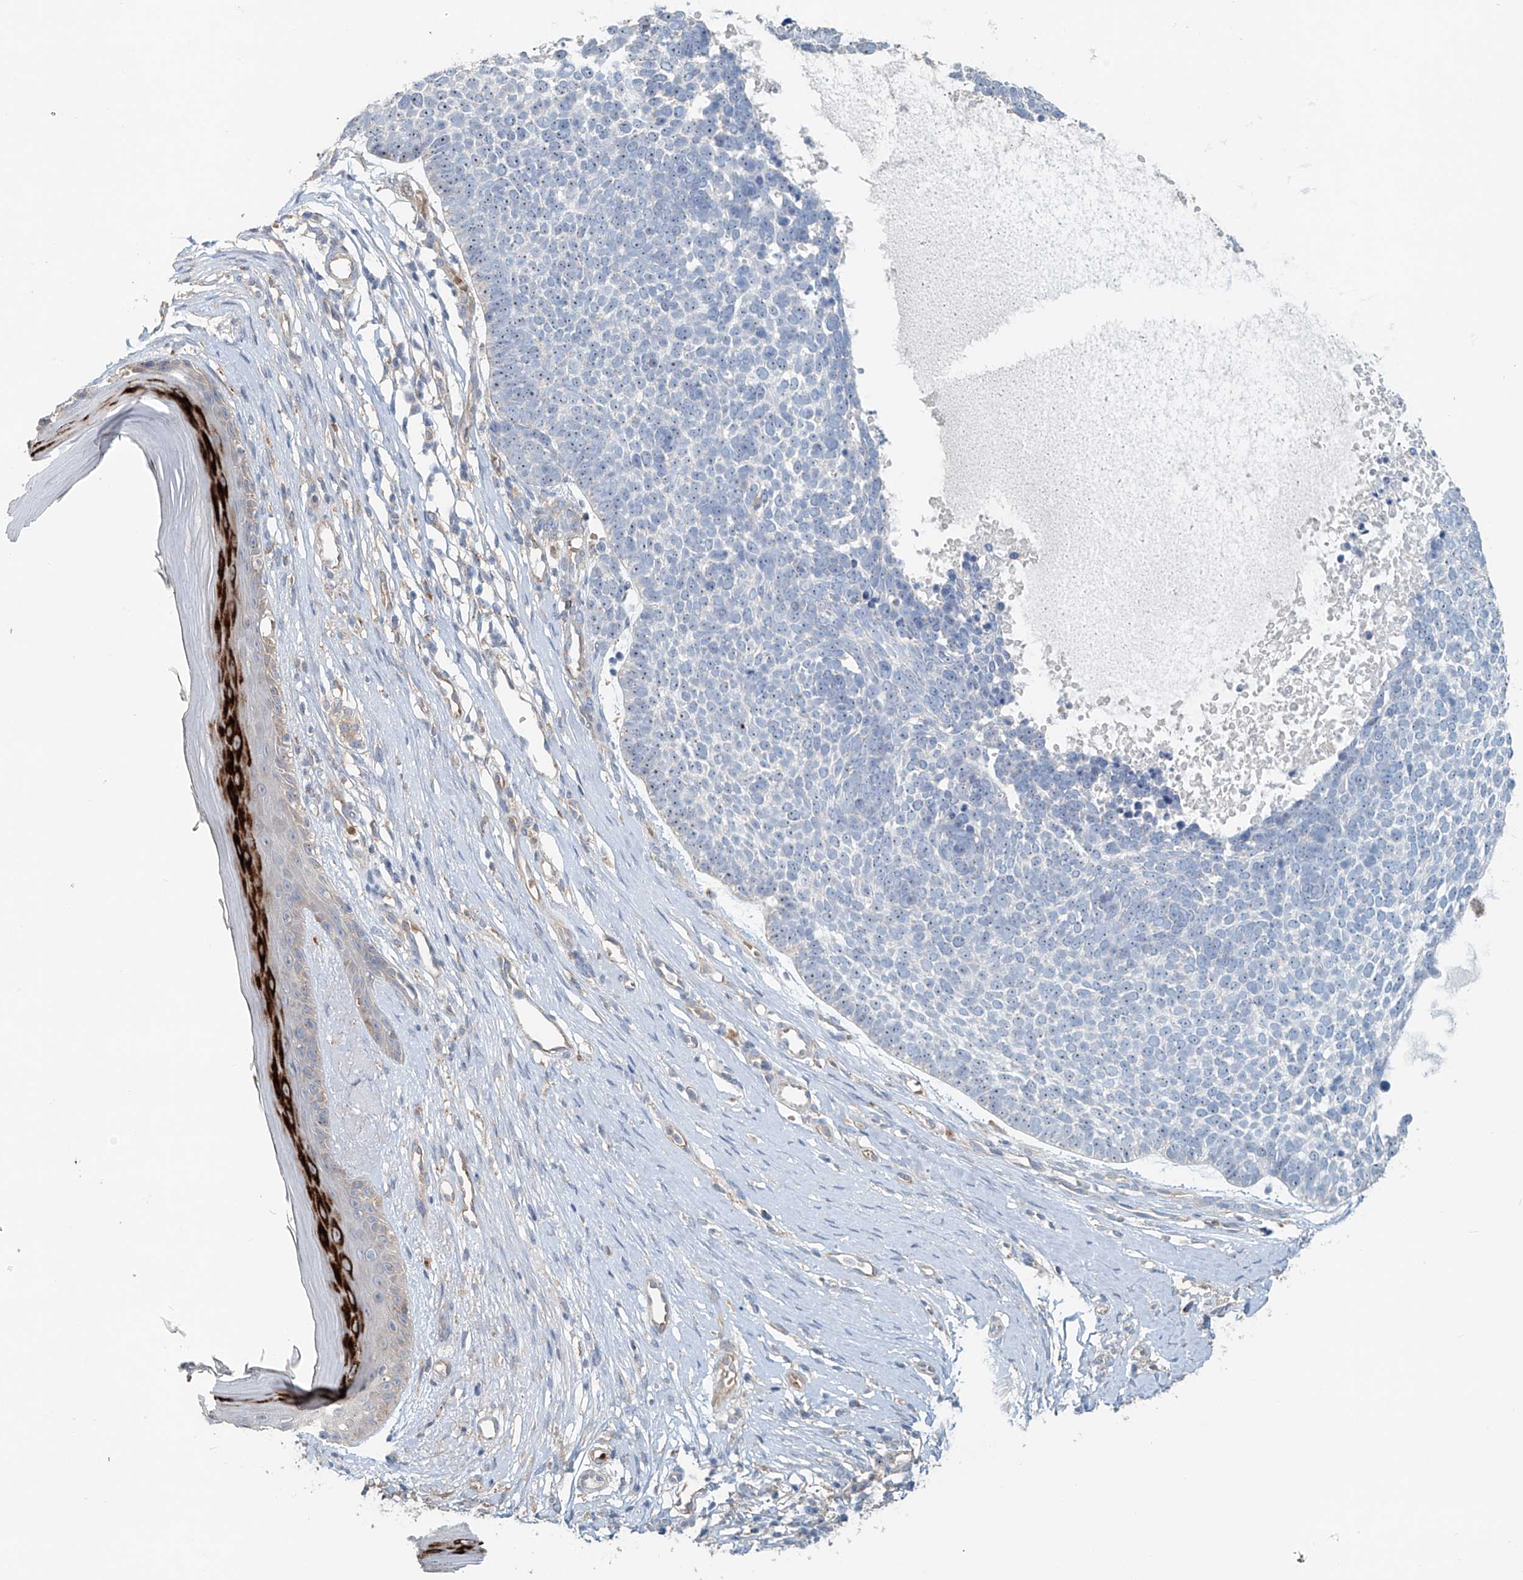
{"staining": {"intensity": "negative", "quantity": "none", "location": "none"}, "tissue": "skin cancer", "cell_type": "Tumor cells", "image_type": "cancer", "snomed": [{"axis": "morphology", "description": "Basal cell carcinoma"}, {"axis": "topography", "description": "Skin"}], "caption": "IHC of human skin basal cell carcinoma reveals no expression in tumor cells.", "gene": "TRIM47", "patient": {"sex": "female", "age": 81}}